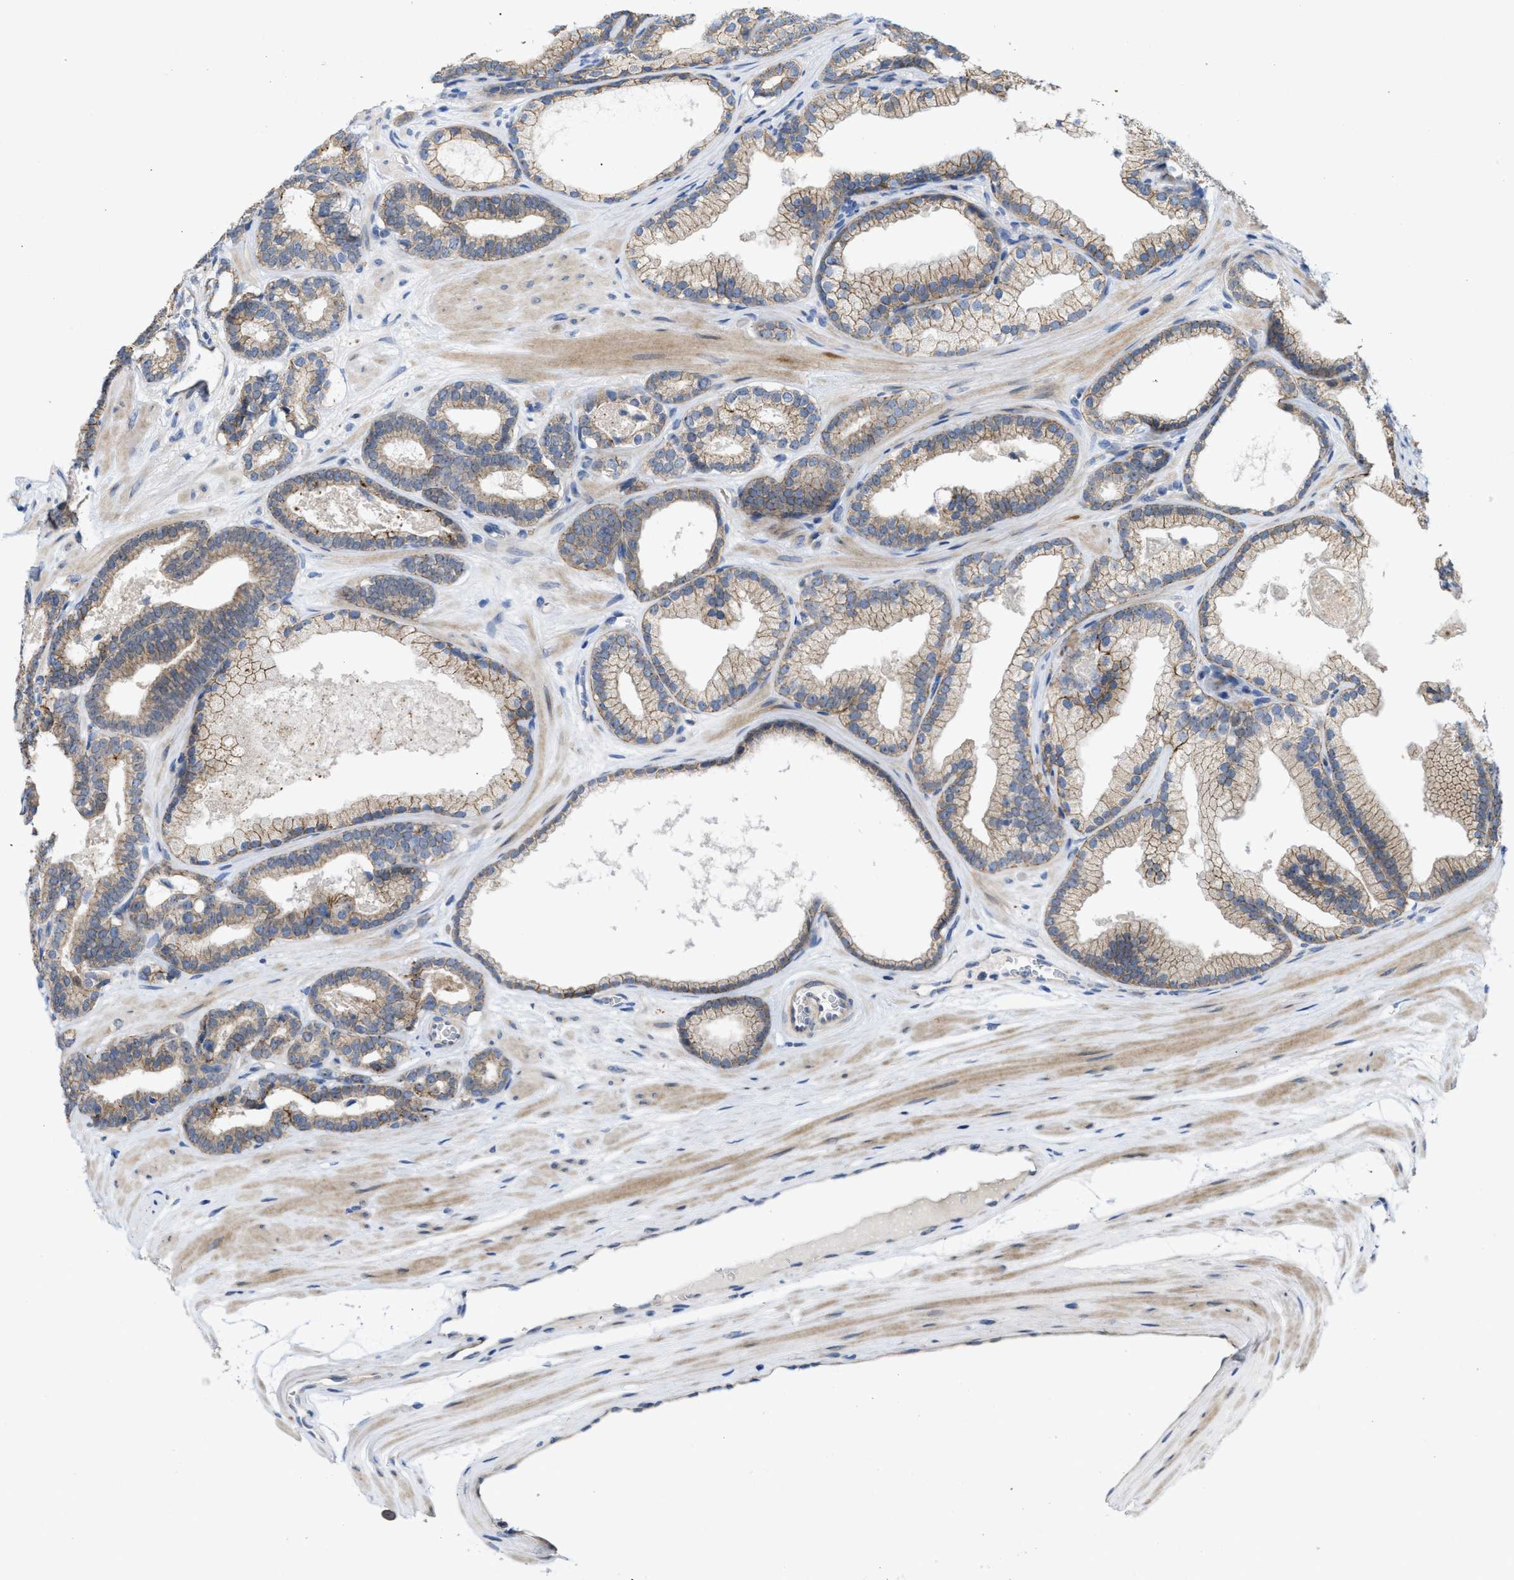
{"staining": {"intensity": "weak", "quantity": ">75%", "location": "cytoplasmic/membranous"}, "tissue": "prostate cancer", "cell_type": "Tumor cells", "image_type": "cancer", "snomed": [{"axis": "morphology", "description": "Adenocarcinoma, High grade"}, {"axis": "topography", "description": "Prostate"}], "caption": "Protein staining of adenocarcinoma (high-grade) (prostate) tissue reveals weak cytoplasmic/membranous expression in approximately >75% of tumor cells.", "gene": "CDPF1", "patient": {"sex": "male", "age": 60}}